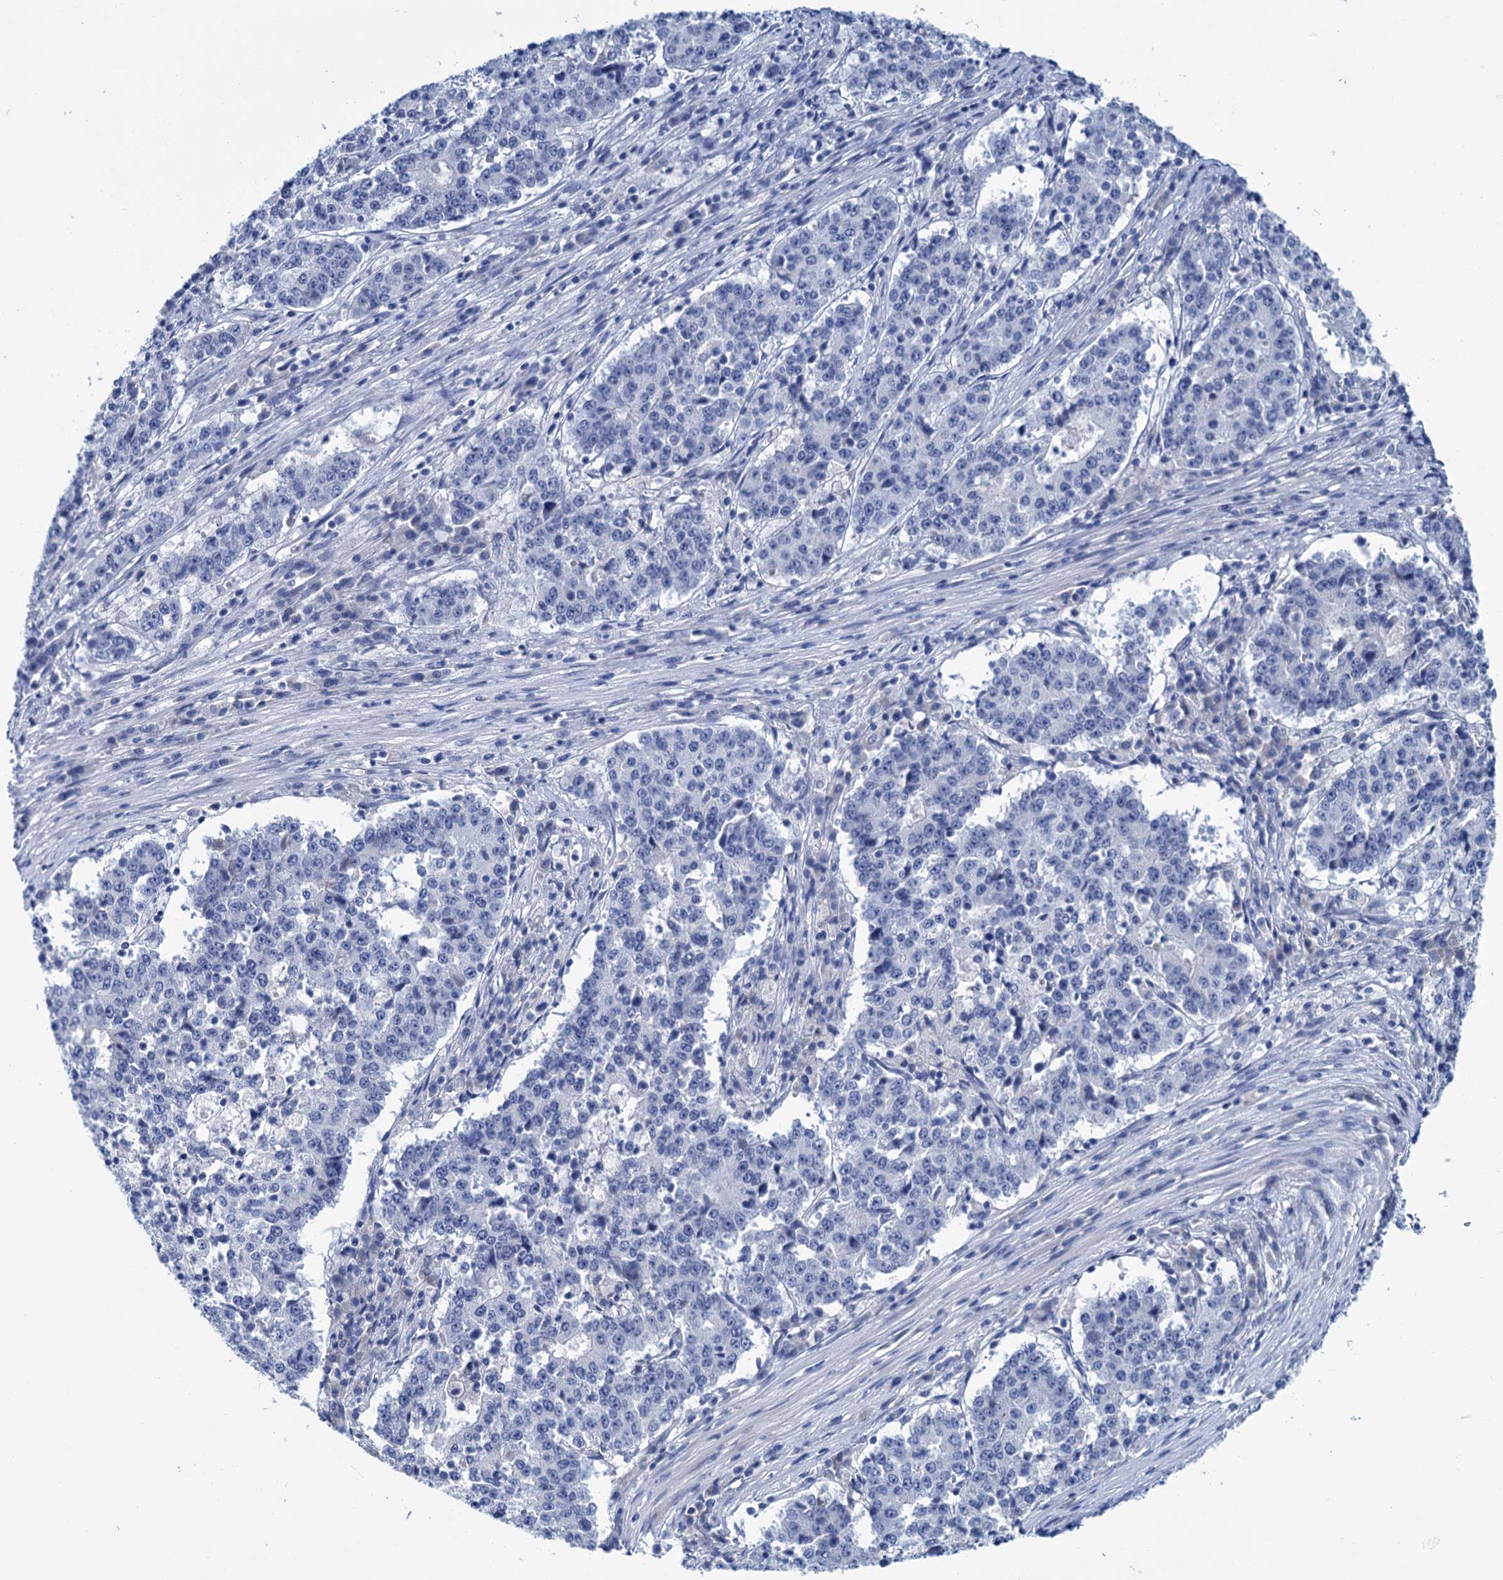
{"staining": {"intensity": "negative", "quantity": "none", "location": "none"}, "tissue": "stomach cancer", "cell_type": "Tumor cells", "image_type": "cancer", "snomed": [{"axis": "morphology", "description": "Adenocarcinoma, NOS"}, {"axis": "topography", "description": "Stomach"}], "caption": "DAB immunohistochemical staining of human stomach cancer reveals no significant expression in tumor cells.", "gene": "MYOZ3", "patient": {"sex": "male", "age": 59}}